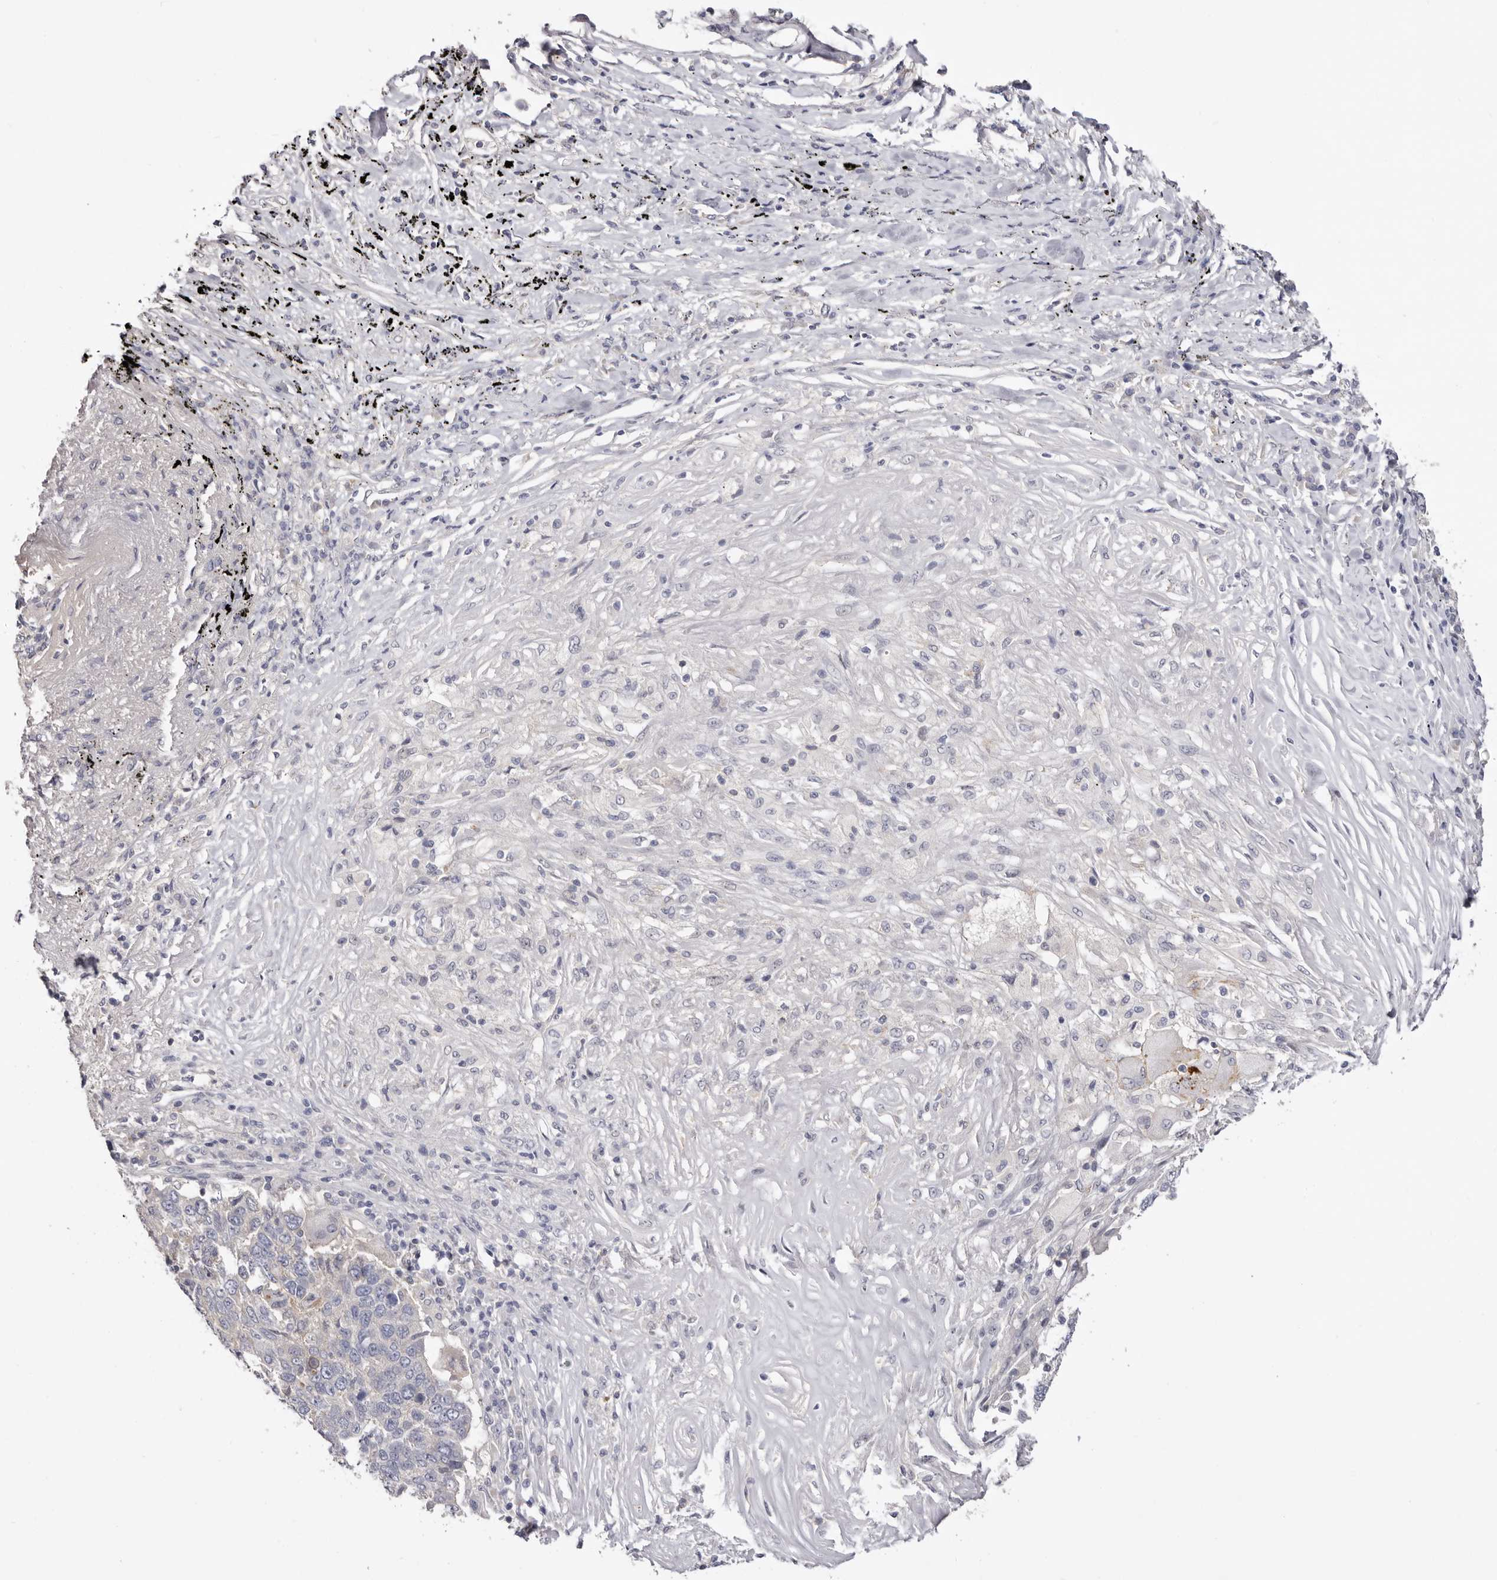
{"staining": {"intensity": "negative", "quantity": "none", "location": "none"}, "tissue": "lung cancer", "cell_type": "Tumor cells", "image_type": "cancer", "snomed": [{"axis": "morphology", "description": "Squamous cell carcinoma, NOS"}, {"axis": "topography", "description": "Lung"}], "caption": "Immunohistochemical staining of lung cancer shows no significant staining in tumor cells. The staining is performed using DAB brown chromogen with nuclei counter-stained in using hematoxylin.", "gene": "LMLN", "patient": {"sex": "male", "age": 66}}